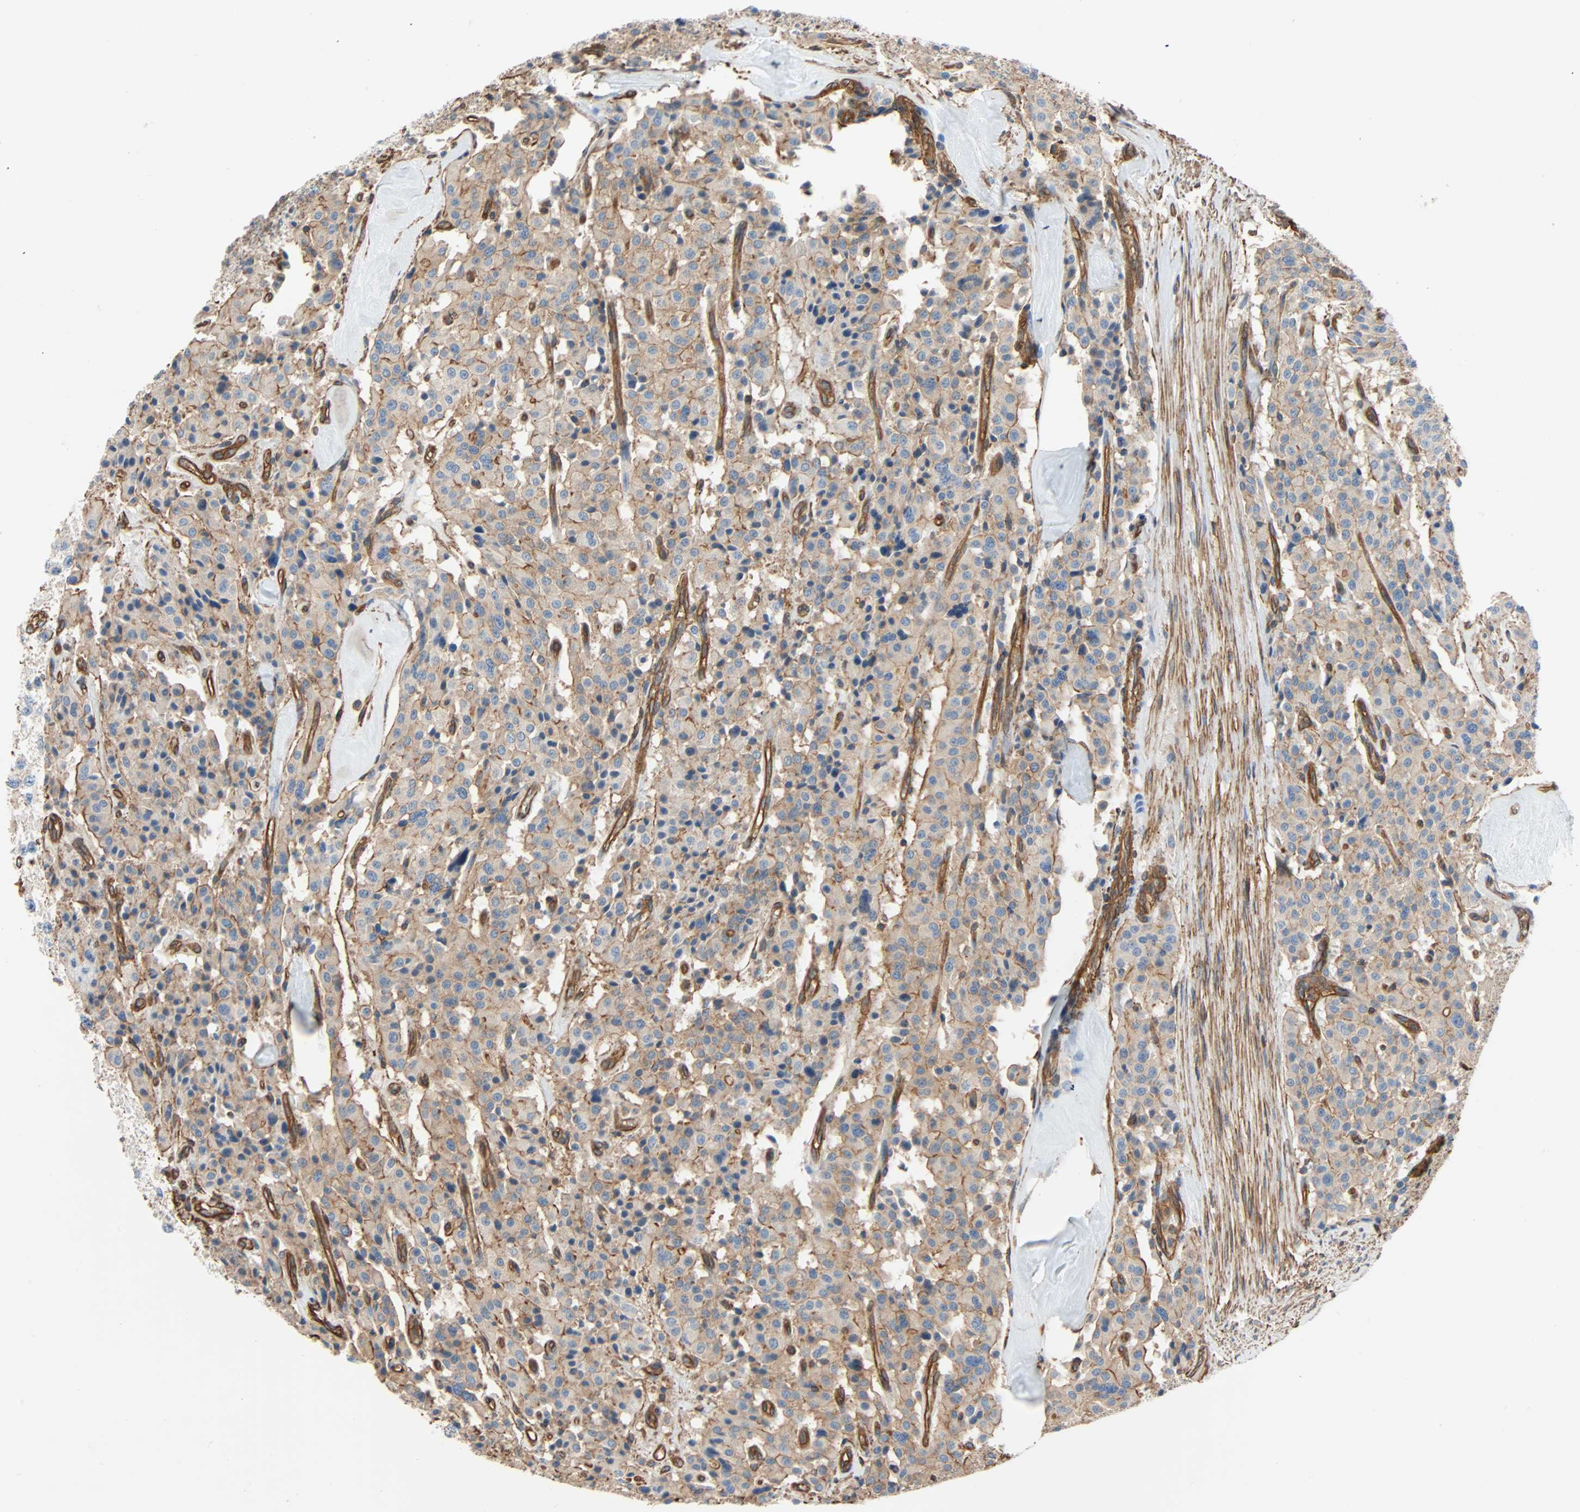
{"staining": {"intensity": "weak", "quantity": "25%-75%", "location": "cytoplasmic/membranous"}, "tissue": "carcinoid", "cell_type": "Tumor cells", "image_type": "cancer", "snomed": [{"axis": "morphology", "description": "Carcinoid, malignant, NOS"}, {"axis": "topography", "description": "Lung"}], "caption": "Brown immunohistochemical staining in carcinoid (malignant) exhibits weak cytoplasmic/membranous staining in about 25%-75% of tumor cells.", "gene": "GALNT10", "patient": {"sex": "male", "age": 30}}